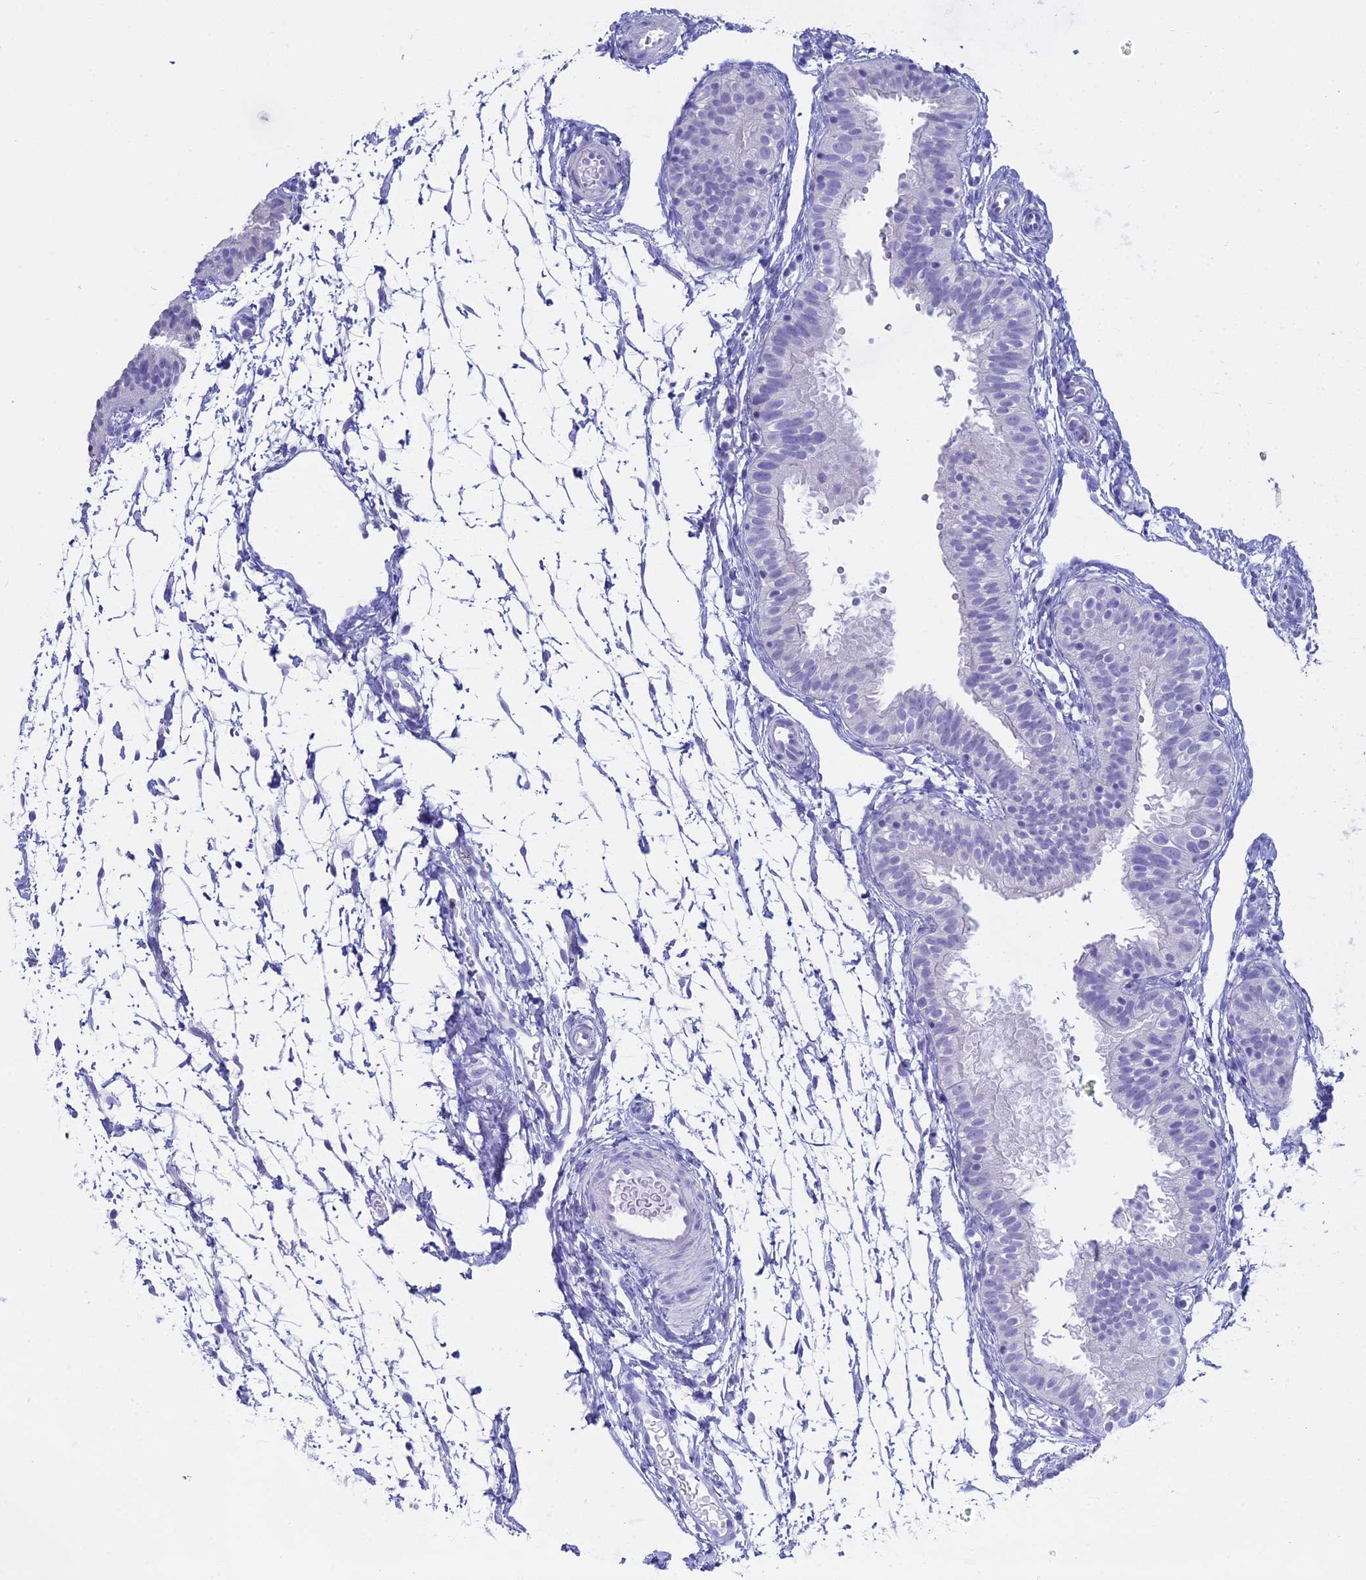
{"staining": {"intensity": "negative", "quantity": "none", "location": "none"}, "tissue": "fallopian tube", "cell_type": "Glandular cells", "image_type": "normal", "snomed": [{"axis": "morphology", "description": "Normal tissue, NOS"}, {"axis": "topography", "description": "Fallopian tube"}], "caption": "IHC micrograph of benign fallopian tube: fallopian tube stained with DAB (3,3'-diaminobenzidine) shows no significant protein positivity in glandular cells.", "gene": "S100A7", "patient": {"sex": "female", "age": 35}}